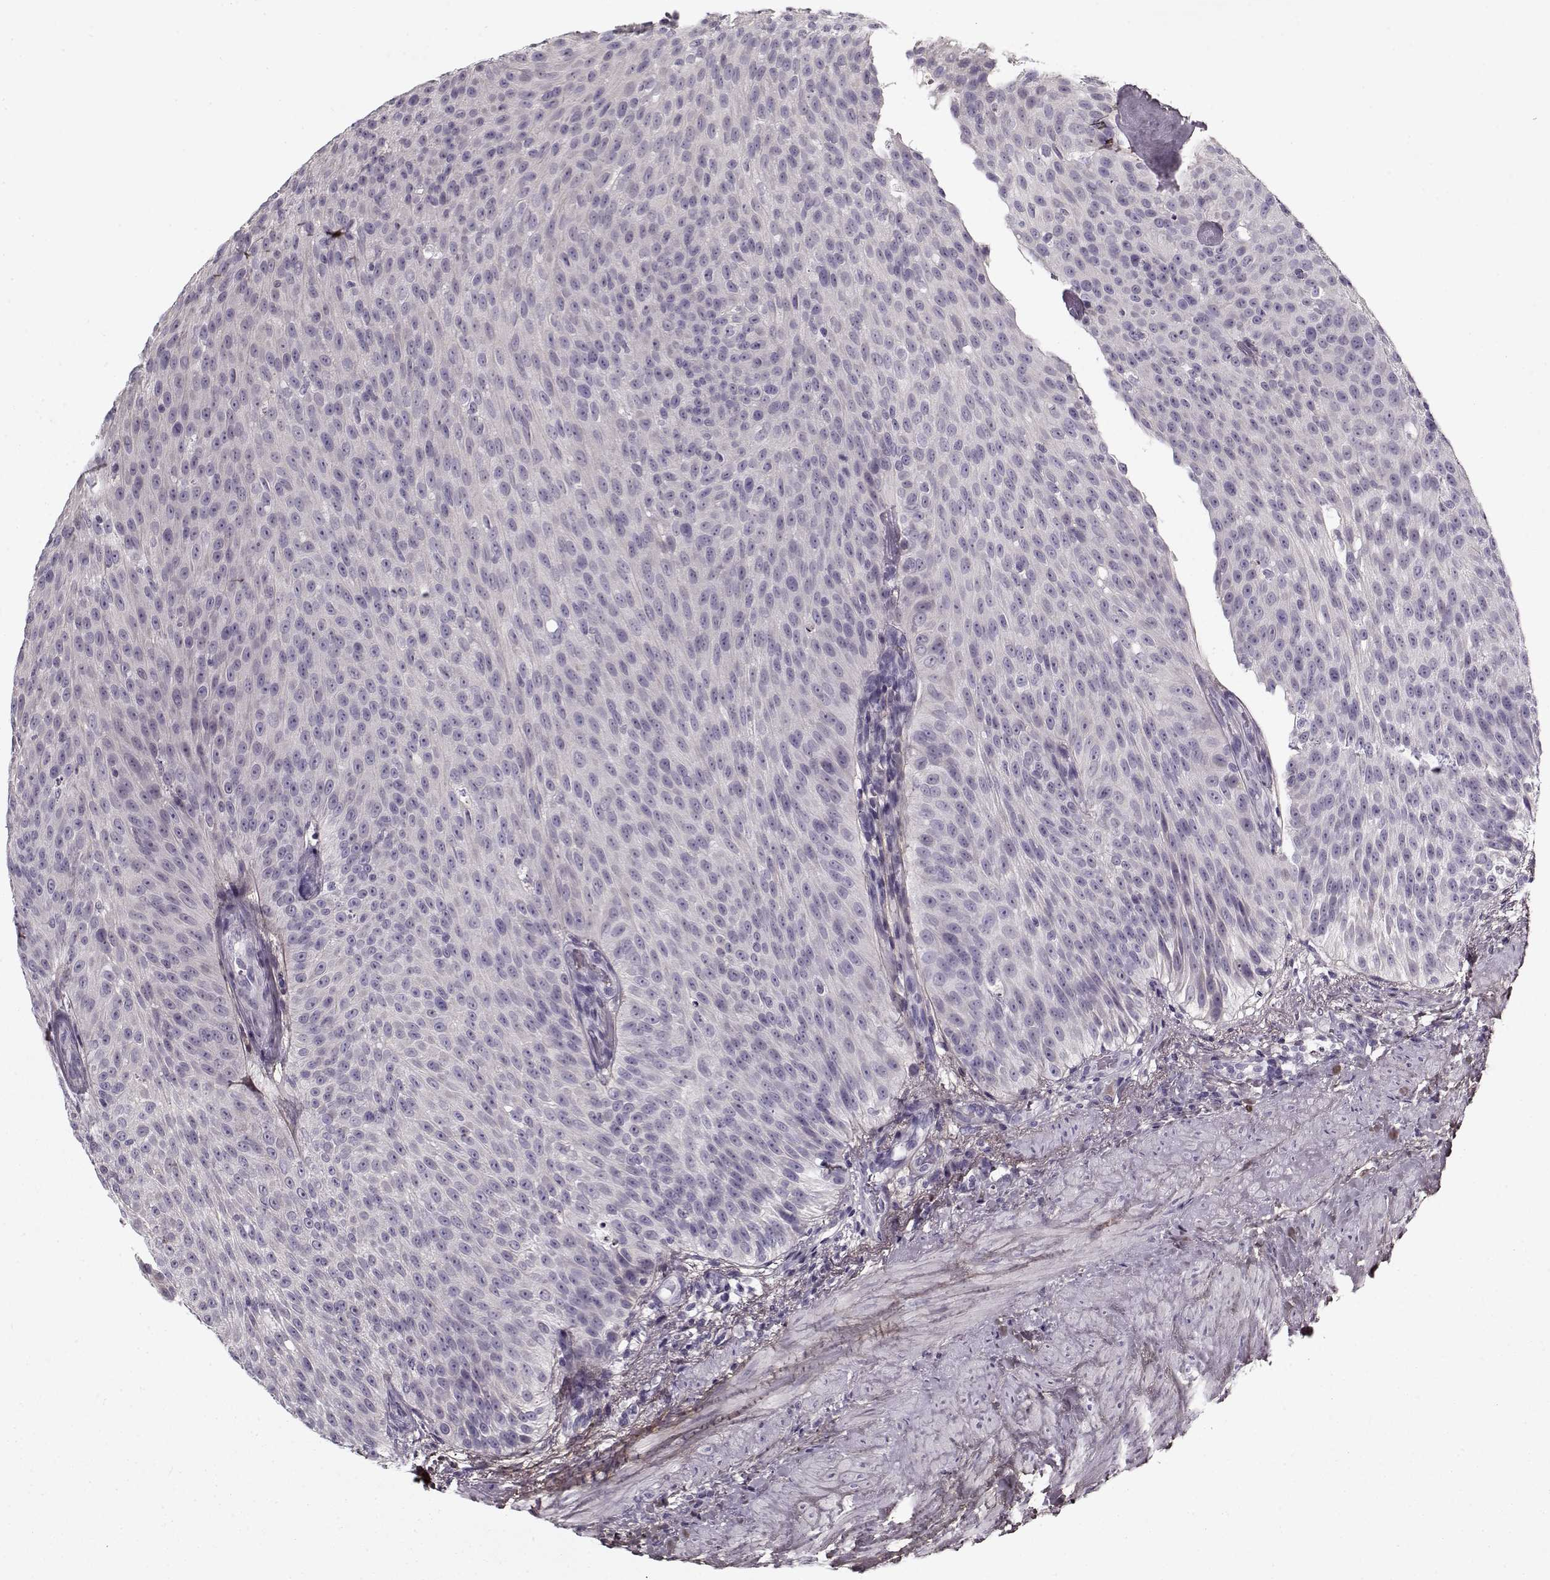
{"staining": {"intensity": "negative", "quantity": "none", "location": "none"}, "tissue": "urothelial cancer", "cell_type": "Tumor cells", "image_type": "cancer", "snomed": [{"axis": "morphology", "description": "Urothelial carcinoma, Low grade"}, {"axis": "topography", "description": "Urinary bladder"}], "caption": "This is an immunohistochemistry micrograph of low-grade urothelial carcinoma. There is no expression in tumor cells.", "gene": "LUM", "patient": {"sex": "male", "age": 78}}